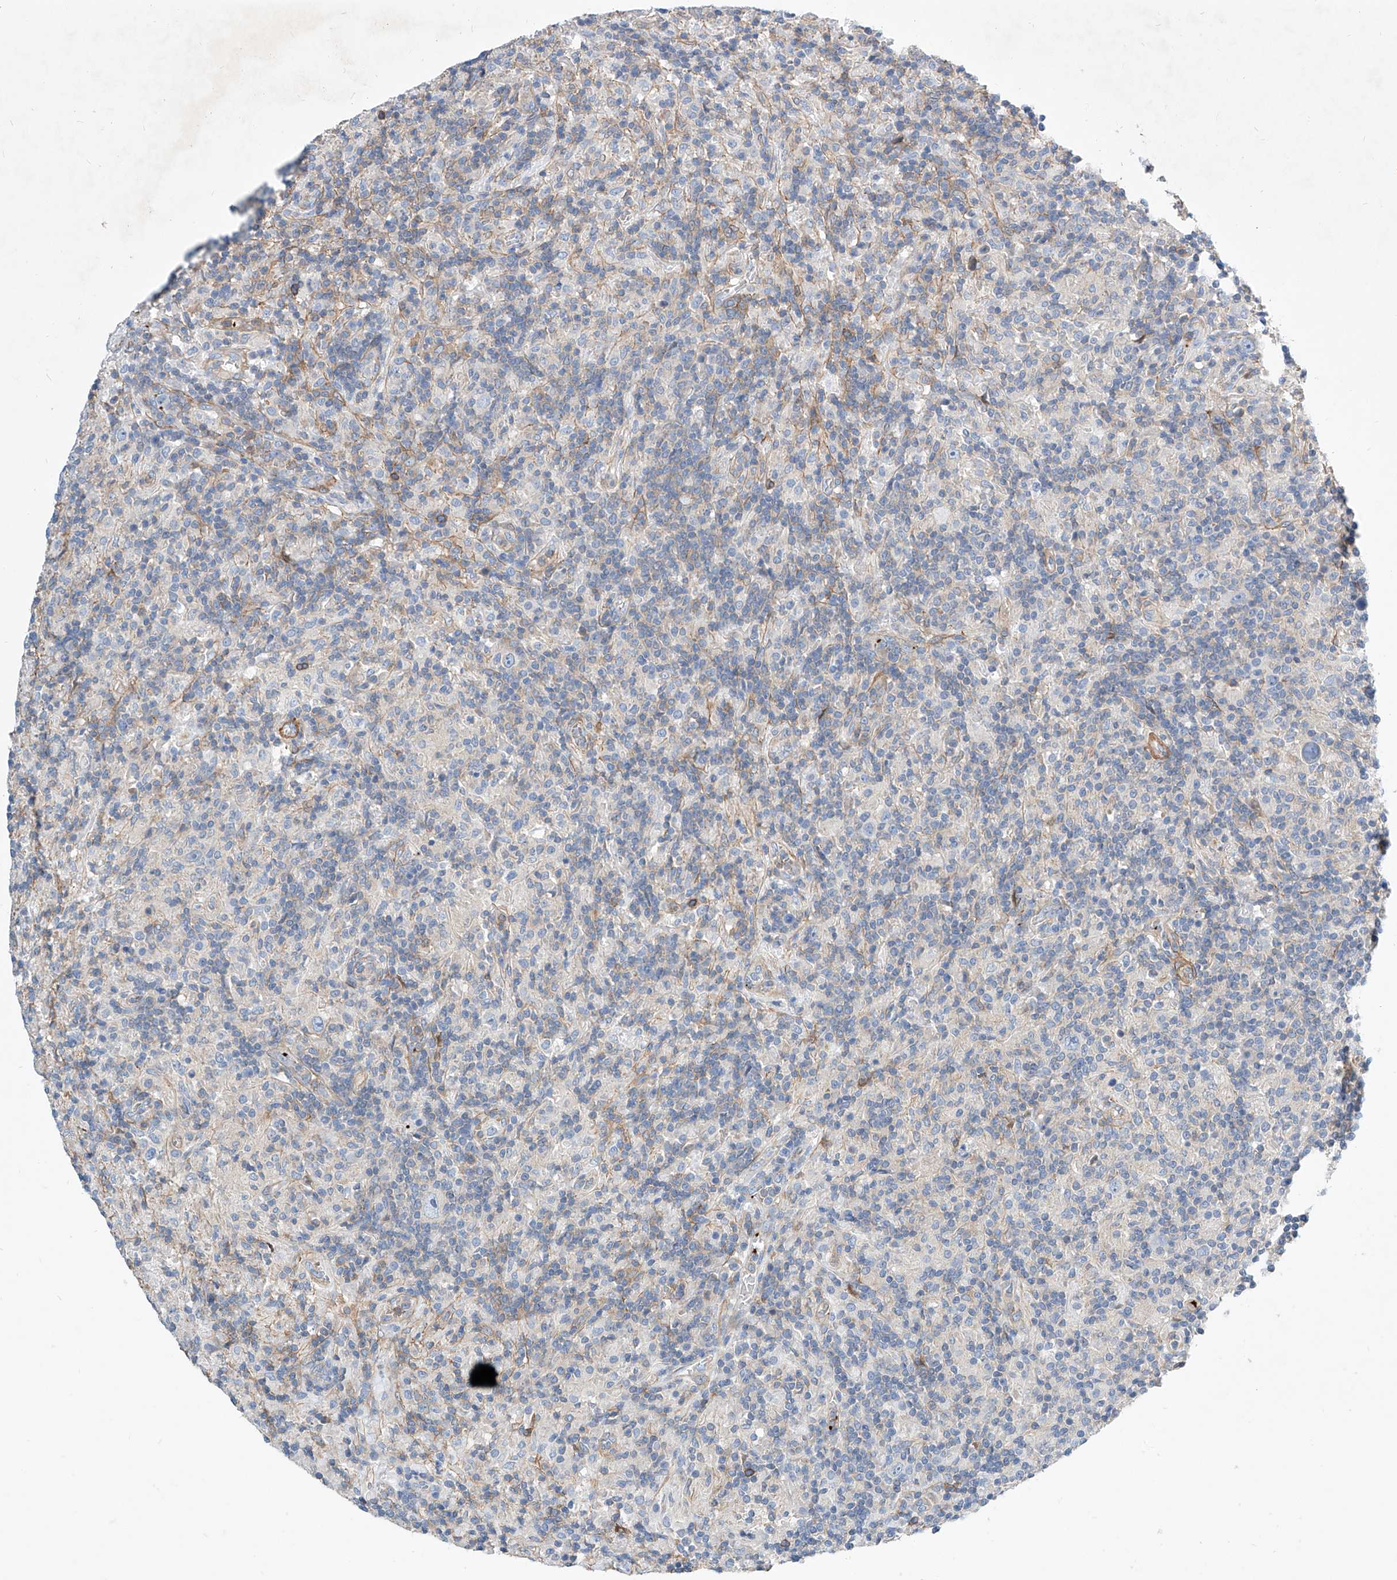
{"staining": {"intensity": "negative", "quantity": "none", "location": "none"}, "tissue": "lymphoma", "cell_type": "Tumor cells", "image_type": "cancer", "snomed": [{"axis": "morphology", "description": "Hodgkin's disease, NOS"}, {"axis": "topography", "description": "Lymph node"}], "caption": "IHC photomicrograph of Hodgkin's disease stained for a protein (brown), which displays no expression in tumor cells.", "gene": "TAS2R60", "patient": {"sex": "male", "age": 70}}